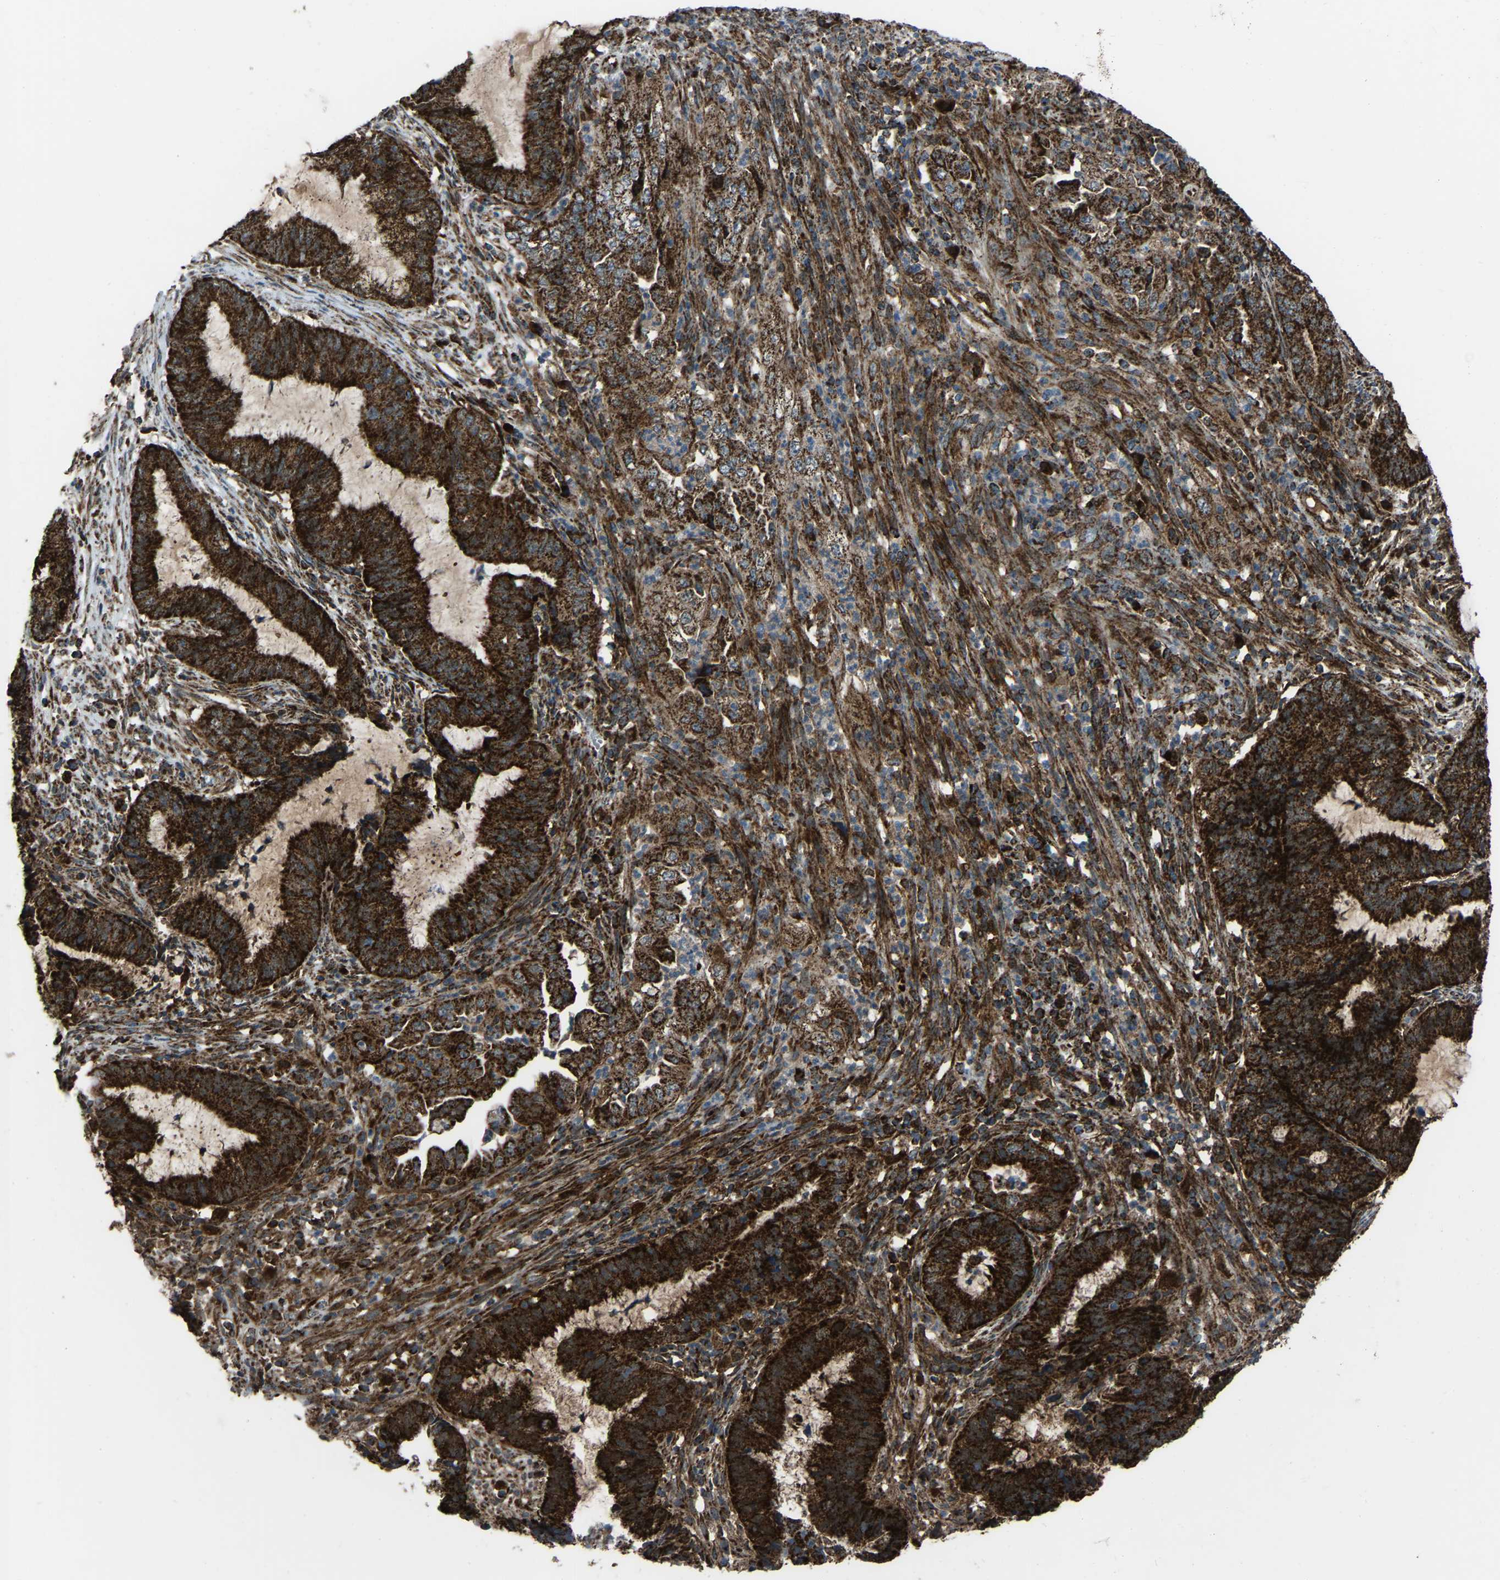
{"staining": {"intensity": "strong", "quantity": ">75%", "location": "cytoplasmic/membranous"}, "tissue": "endometrial cancer", "cell_type": "Tumor cells", "image_type": "cancer", "snomed": [{"axis": "morphology", "description": "Adenocarcinoma, NOS"}, {"axis": "topography", "description": "Endometrium"}], "caption": "A brown stain highlights strong cytoplasmic/membranous staining of a protein in human endometrial cancer tumor cells. (IHC, brightfield microscopy, high magnification).", "gene": "AKR1A1", "patient": {"sex": "female", "age": 51}}